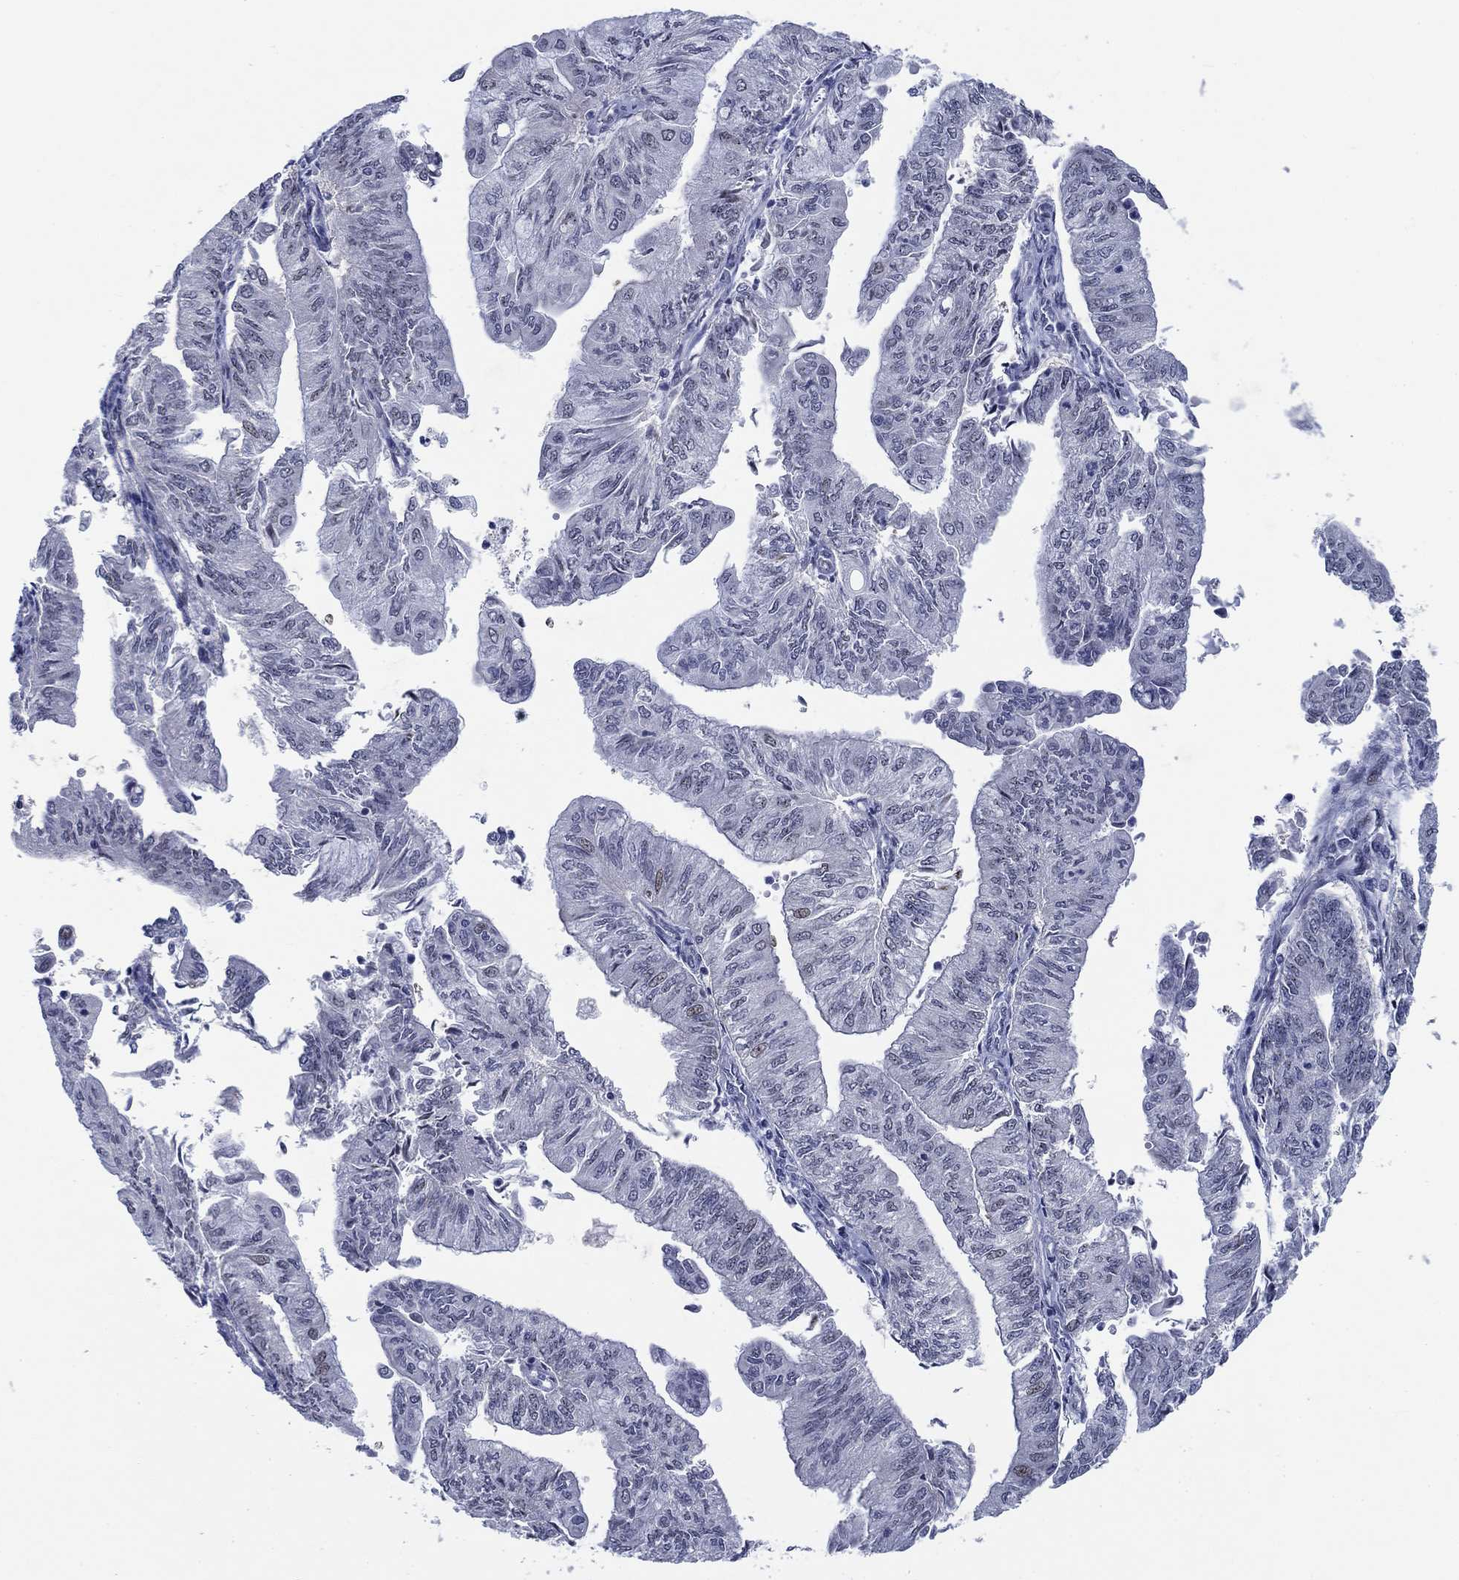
{"staining": {"intensity": "negative", "quantity": "none", "location": "none"}, "tissue": "endometrial cancer", "cell_type": "Tumor cells", "image_type": "cancer", "snomed": [{"axis": "morphology", "description": "Adenocarcinoma, NOS"}, {"axis": "topography", "description": "Endometrium"}], "caption": "Tumor cells are negative for protein expression in human endometrial adenocarcinoma. The staining was performed using DAB (3,3'-diaminobenzidine) to visualize the protein expression in brown, while the nuclei were stained in blue with hematoxylin (Magnification: 20x).", "gene": "NEU3", "patient": {"sex": "female", "age": 59}}